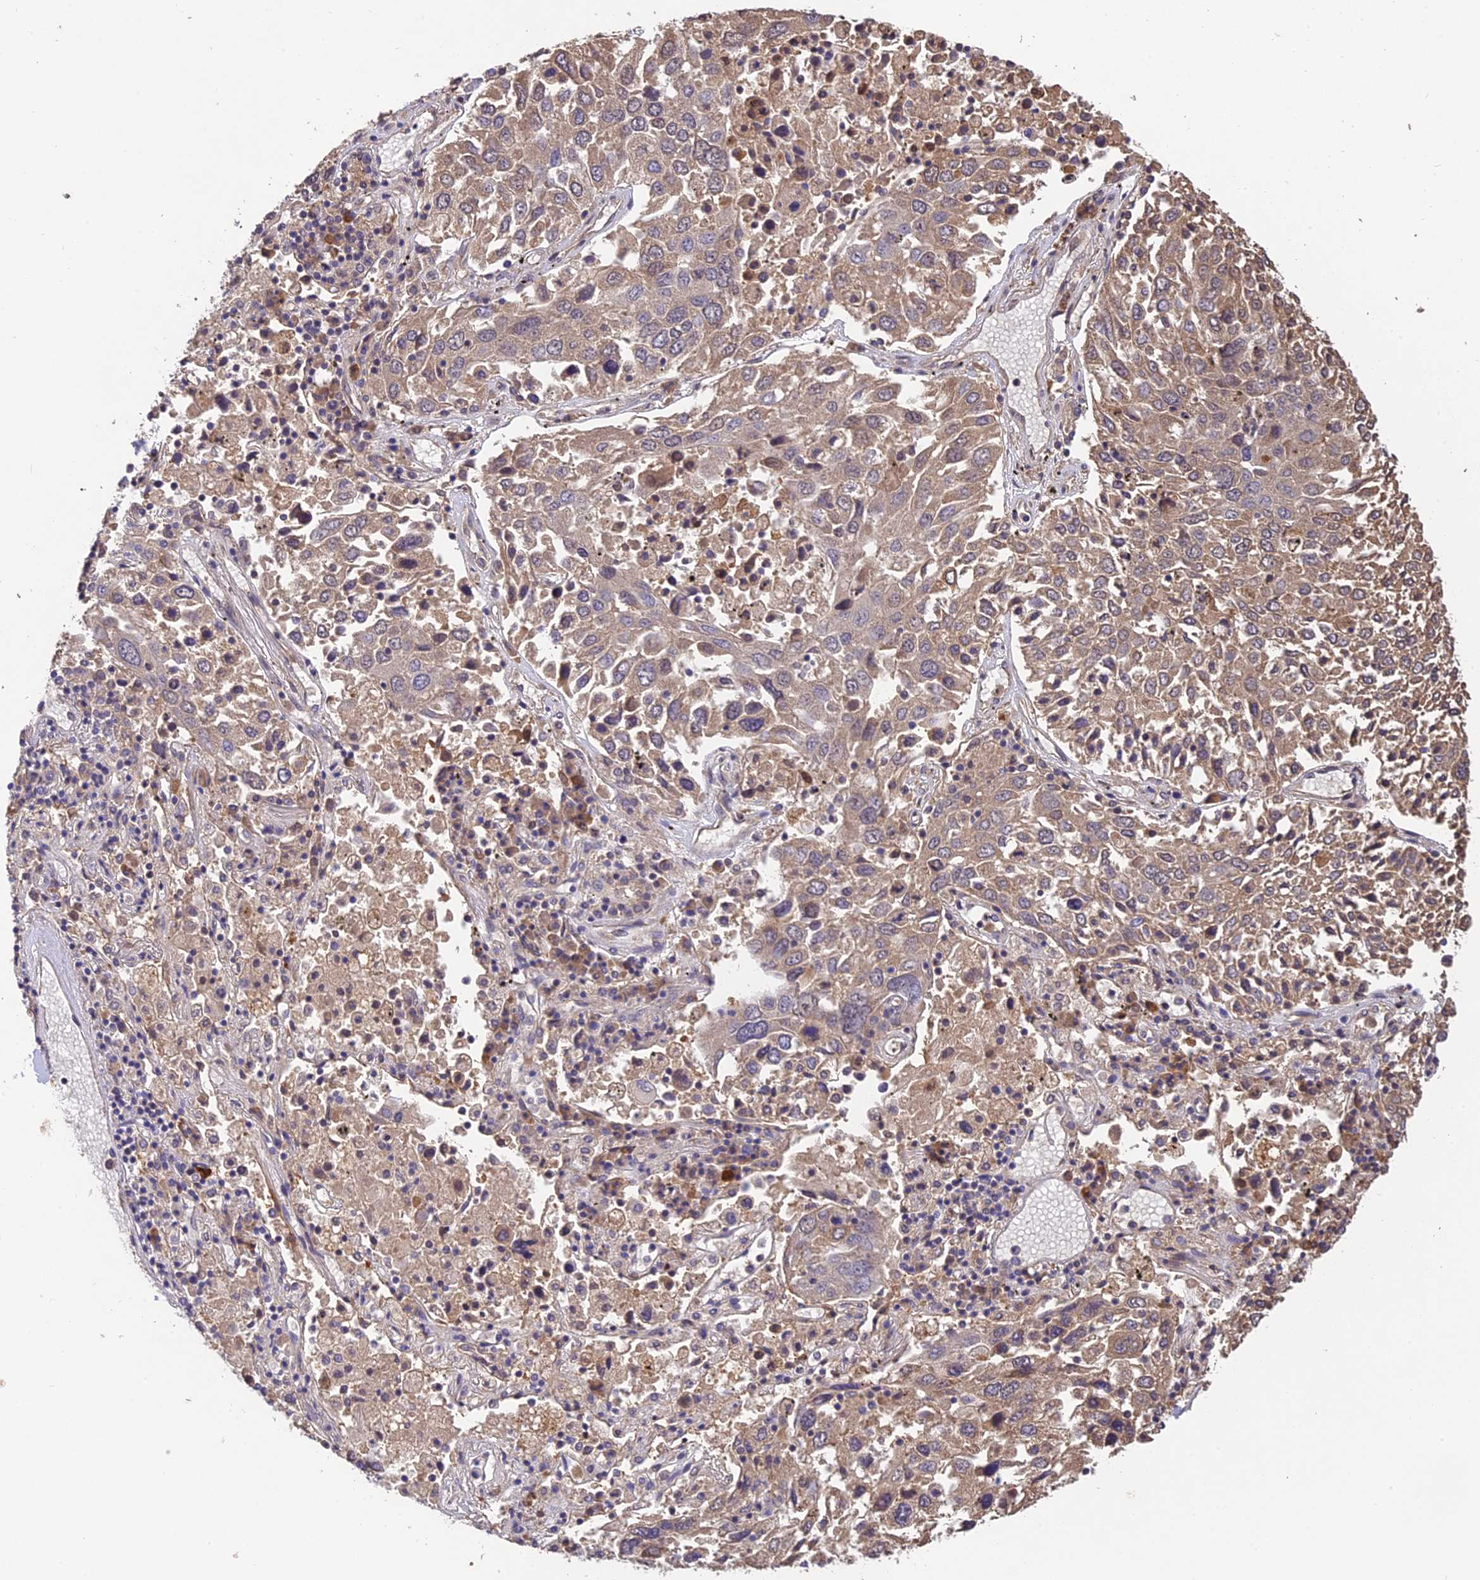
{"staining": {"intensity": "weak", "quantity": ">75%", "location": "cytoplasmic/membranous"}, "tissue": "lung cancer", "cell_type": "Tumor cells", "image_type": "cancer", "snomed": [{"axis": "morphology", "description": "Squamous cell carcinoma, NOS"}, {"axis": "topography", "description": "Lung"}], "caption": "Immunohistochemistry of human lung squamous cell carcinoma demonstrates low levels of weak cytoplasmic/membranous expression in approximately >75% of tumor cells.", "gene": "DENND5B", "patient": {"sex": "male", "age": 65}}